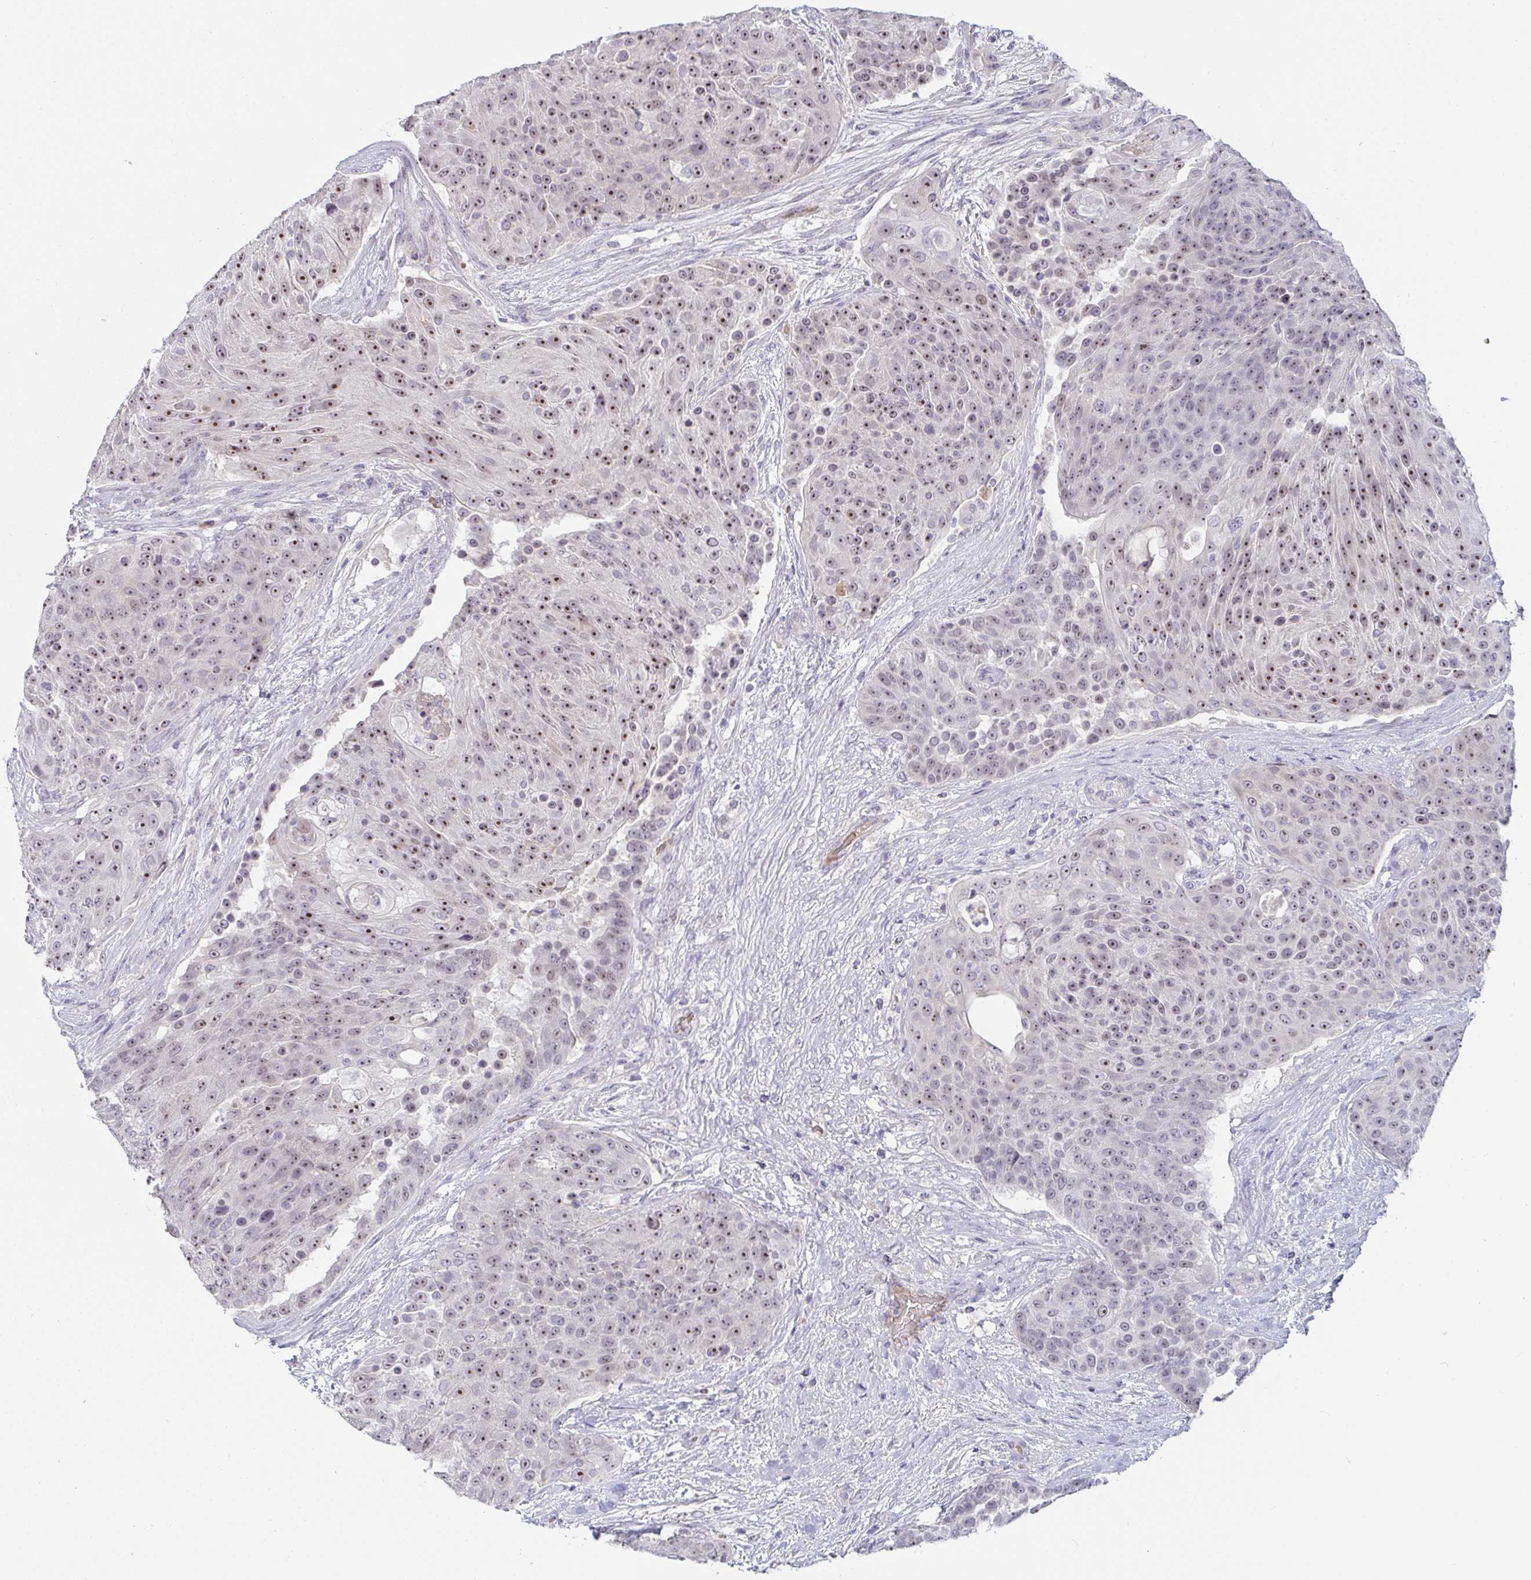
{"staining": {"intensity": "moderate", "quantity": ">75%", "location": "nuclear"}, "tissue": "urothelial cancer", "cell_type": "Tumor cells", "image_type": "cancer", "snomed": [{"axis": "morphology", "description": "Urothelial carcinoma, High grade"}, {"axis": "topography", "description": "Urinary bladder"}], "caption": "A high-resolution micrograph shows immunohistochemistry staining of urothelial carcinoma (high-grade), which exhibits moderate nuclear staining in approximately >75% of tumor cells.", "gene": "MYC", "patient": {"sex": "female", "age": 63}}